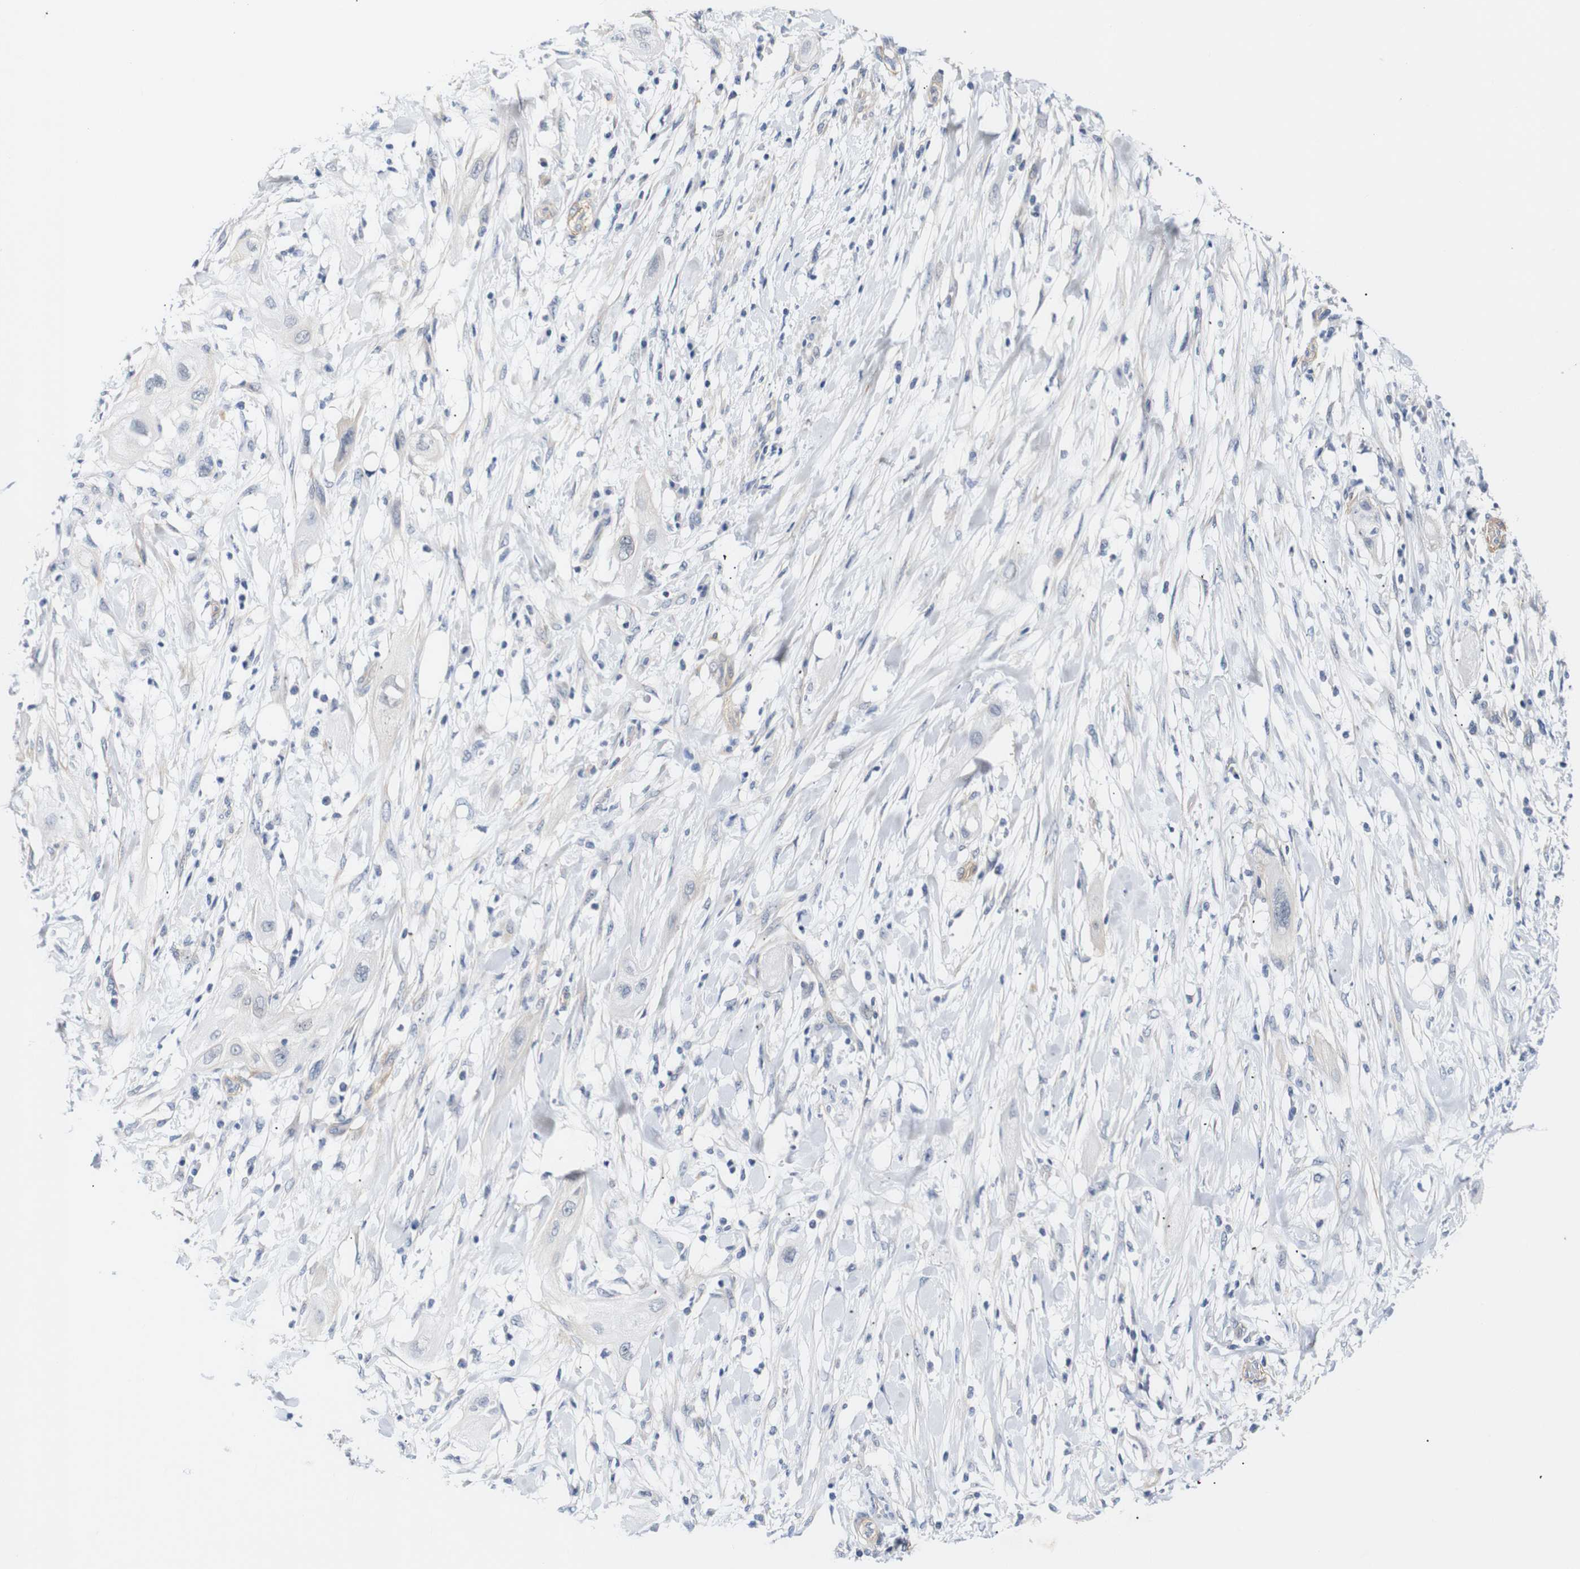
{"staining": {"intensity": "negative", "quantity": "none", "location": "none"}, "tissue": "lung cancer", "cell_type": "Tumor cells", "image_type": "cancer", "snomed": [{"axis": "morphology", "description": "Squamous cell carcinoma, NOS"}, {"axis": "topography", "description": "Lung"}], "caption": "High magnification brightfield microscopy of squamous cell carcinoma (lung) stained with DAB (brown) and counterstained with hematoxylin (blue): tumor cells show no significant positivity. (Brightfield microscopy of DAB (3,3'-diaminobenzidine) immunohistochemistry (IHC) at high magnification).", "gene": "STMN3", "patient": {"sex": "female", "age": 47}}